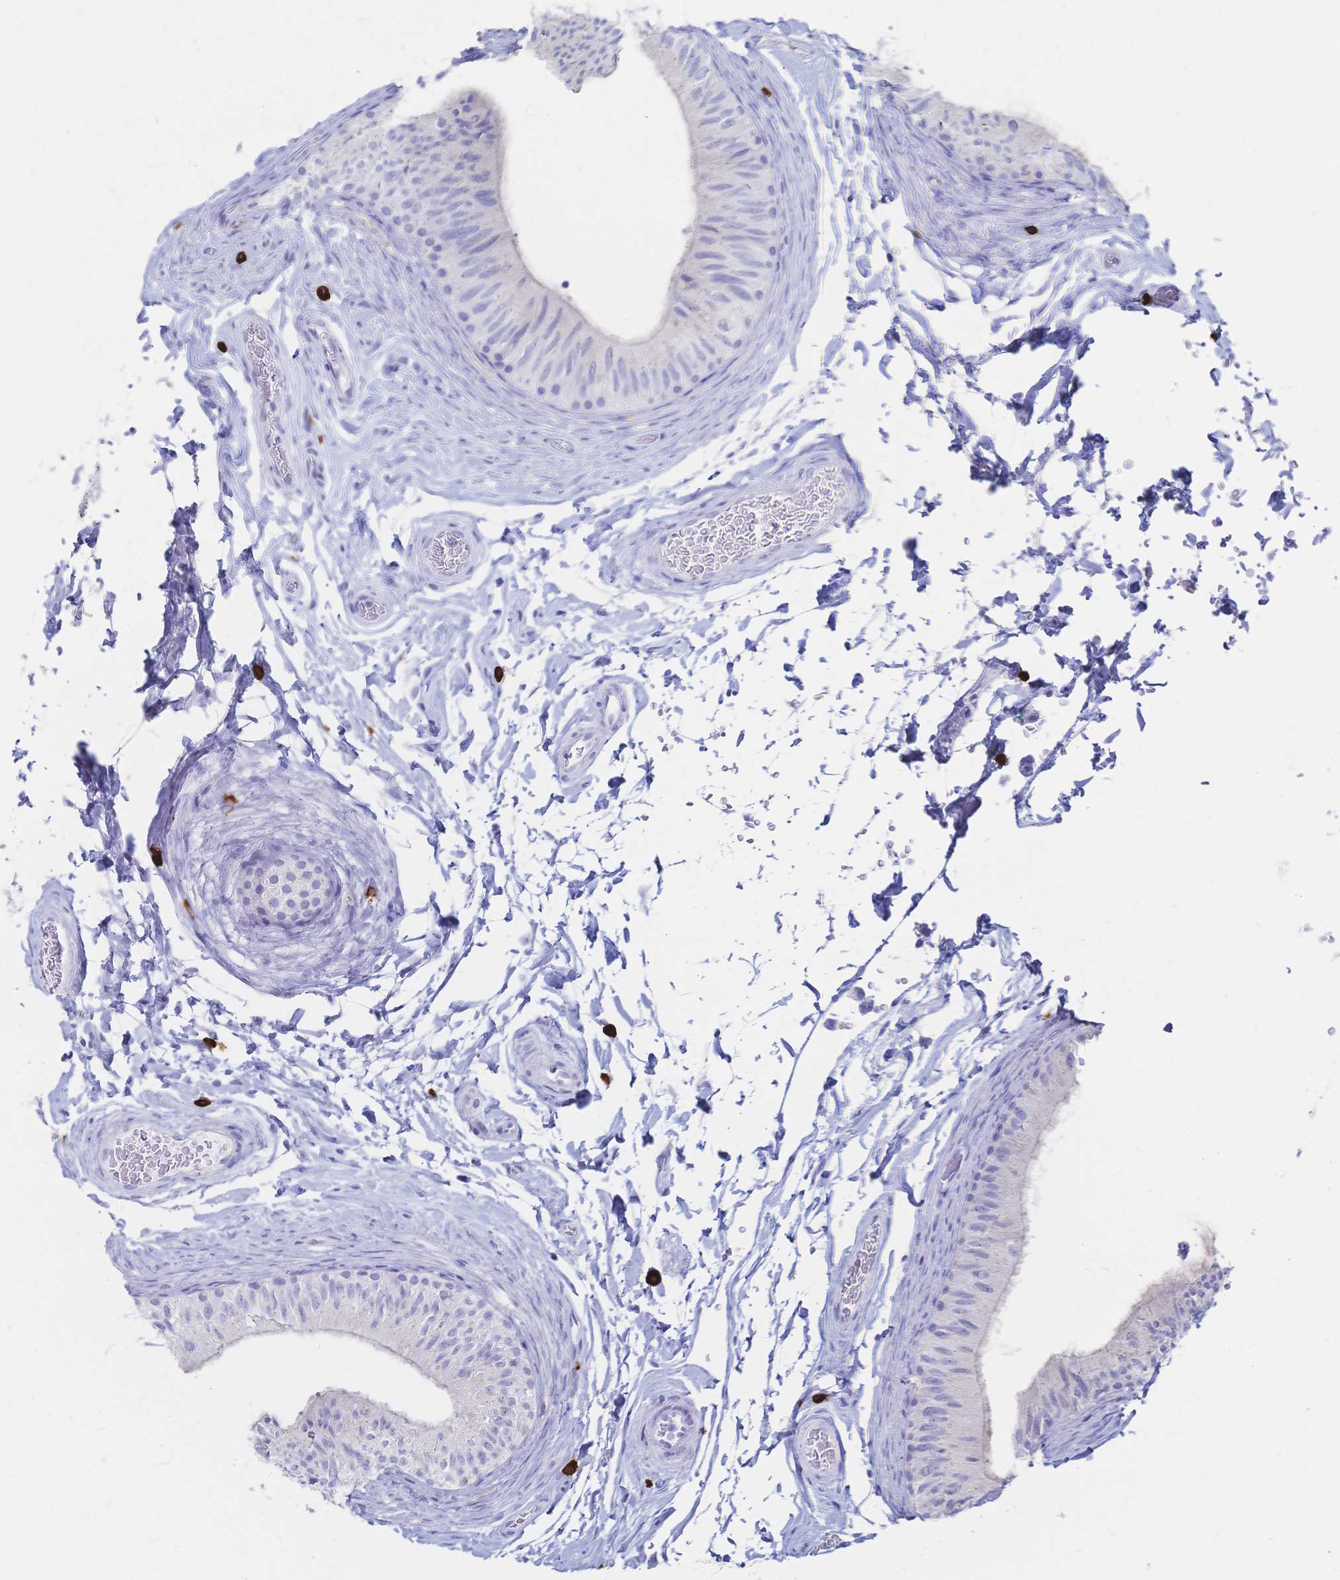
{"staining": {"intensity": "negative", "quantity": "none", "location": "none"}, "tissue": "epididymis", "cell_type": "Glandular cells", "image_type": "normal", "snomed": [{"axis": "morphology", "description": "Normal tissue, NOS"}, {"axis": "topography", "description": "Epididymis, spermatic cord, NOS"}, {"axis": "topography", "description": "Epididymis"}], "caption": "A photomicrograph of epididymis stained for a protein shows no brown staining in glandular cells.", "gene": "IL2RB", "patient": {"sex": "male", "age": 31}}